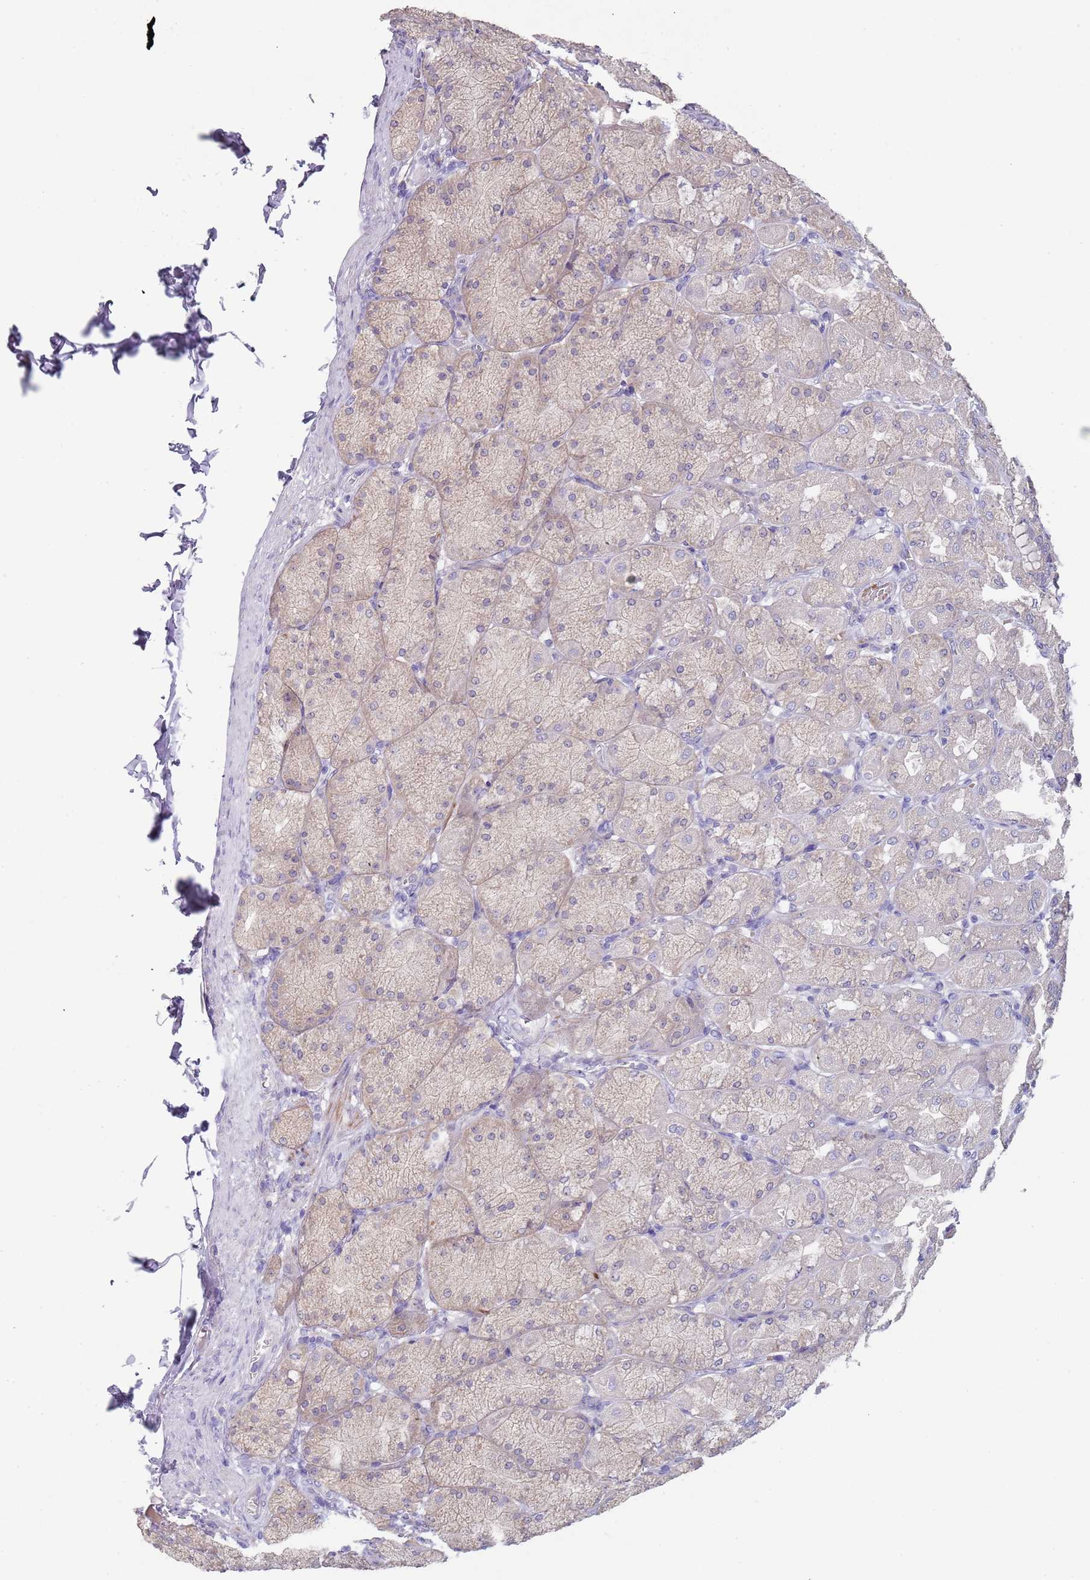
{"staining": {"intensity": "moderate", "quantity": "25%-75%", "location": "cytoplasmic/membranous"}, "tissue": "stomach", "cell_type": "Glandular cells", "image_type": "normal", "snomed": [{"axis": "morphology", "description": "Normal tissue, NOS"}, {"axis": "topography", "description": "Stomach, upper"}], "caption": "Glandular cells reveal medium levels of moderate cytoplasmic/membranous positivity in about 25%-75% of cells in normal human stomach.", "gene": "TMEM251", "patient": {"sex": "female", "age": 56}}